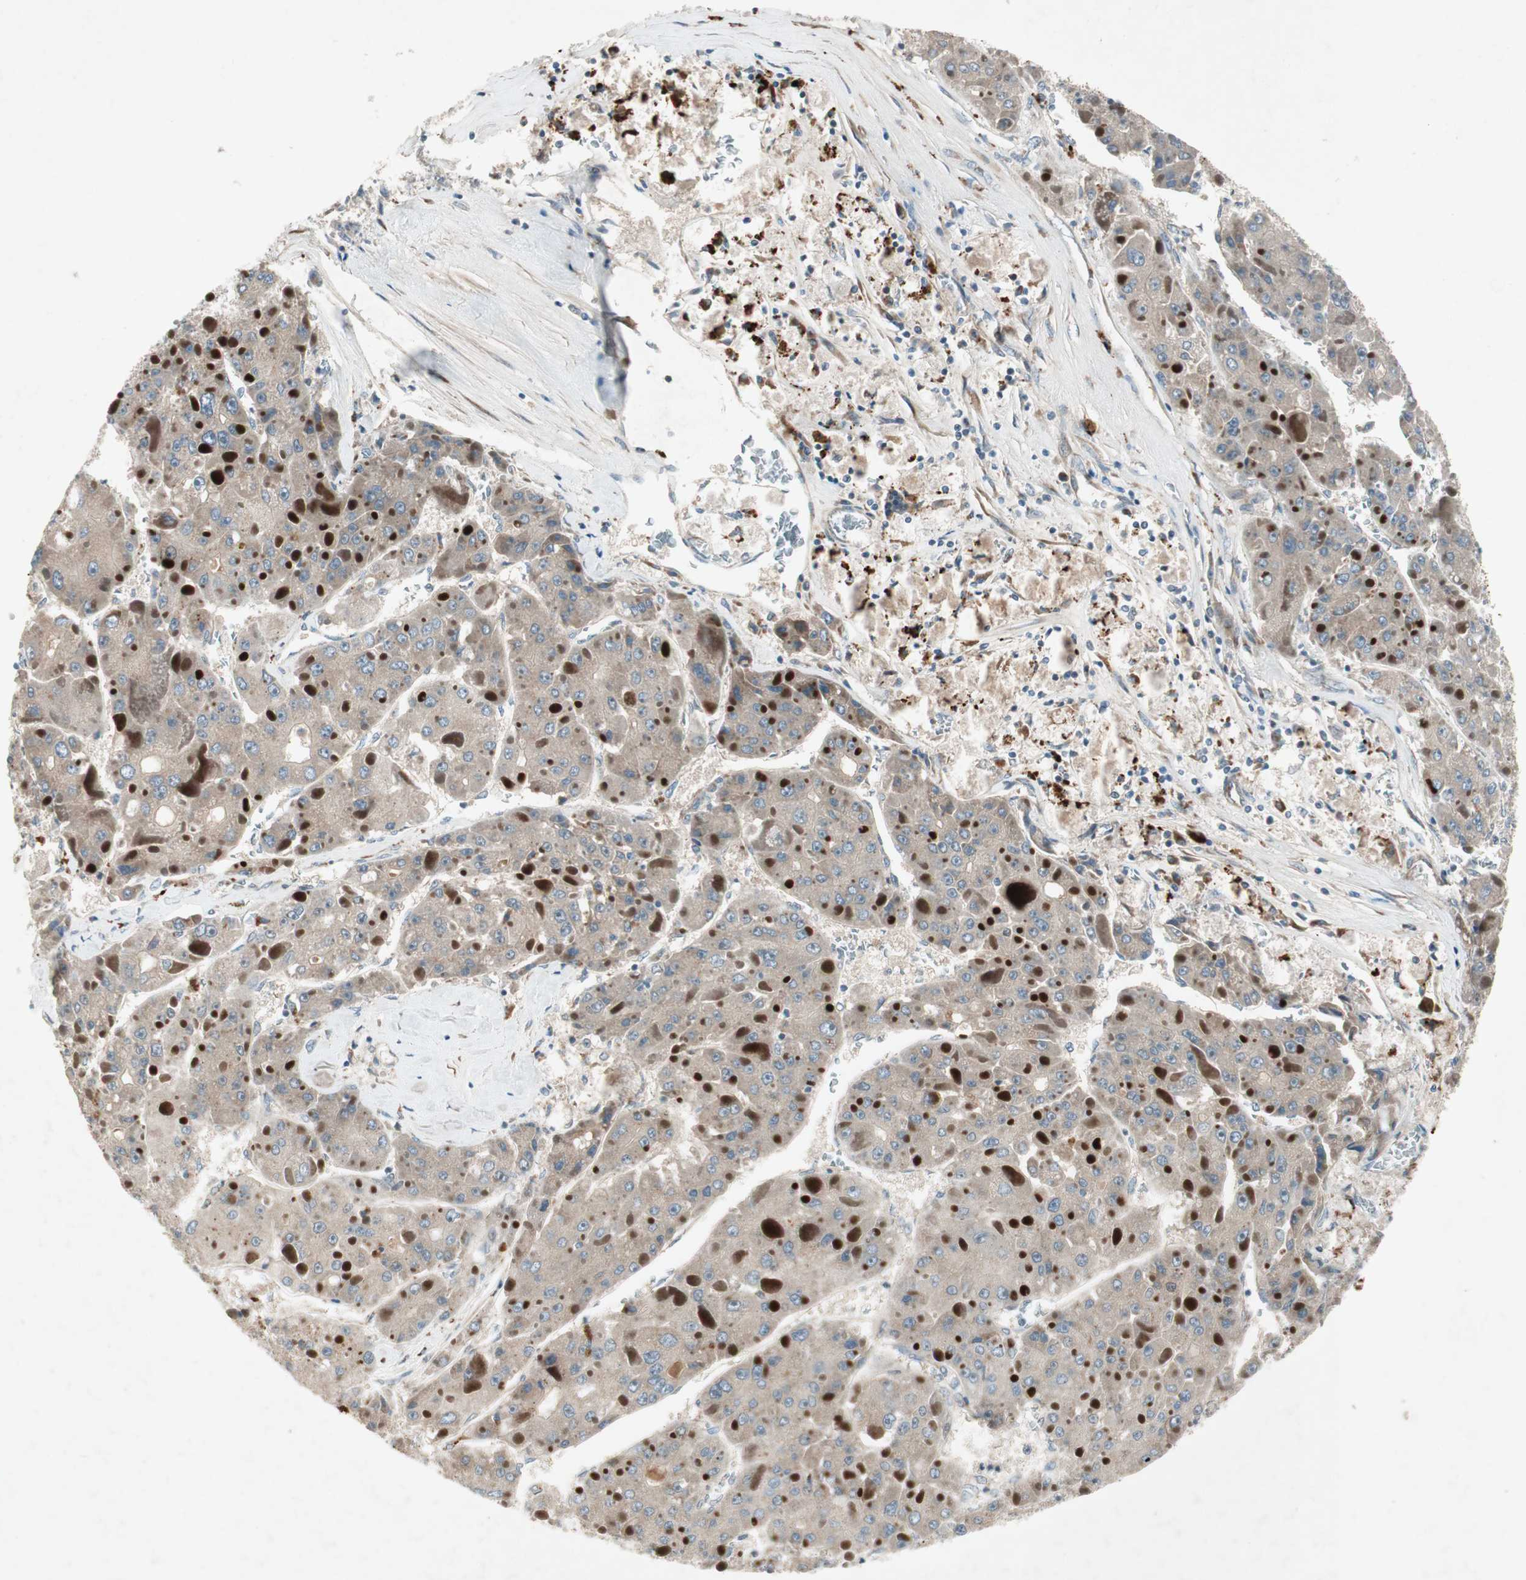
{"staining": {"intensity": "negative", "quantity": "none", "location": "none"}, "tissue": "liver cancer", "cell_type": "Tumor cells", "image_type": "cancer", "snomed": [{"axis": "morphology", "description": "Carcinoma, Hepatocellular, NOS"}, {"axis": "topography", "description": "Liver"}], "caption": "Liver hepatocellular carcinoma stained for a protein using immunohistochemistry shows no positivity tumor cells.", "gene": "APOO", "patient": {"sex": "female", "age": 73}}